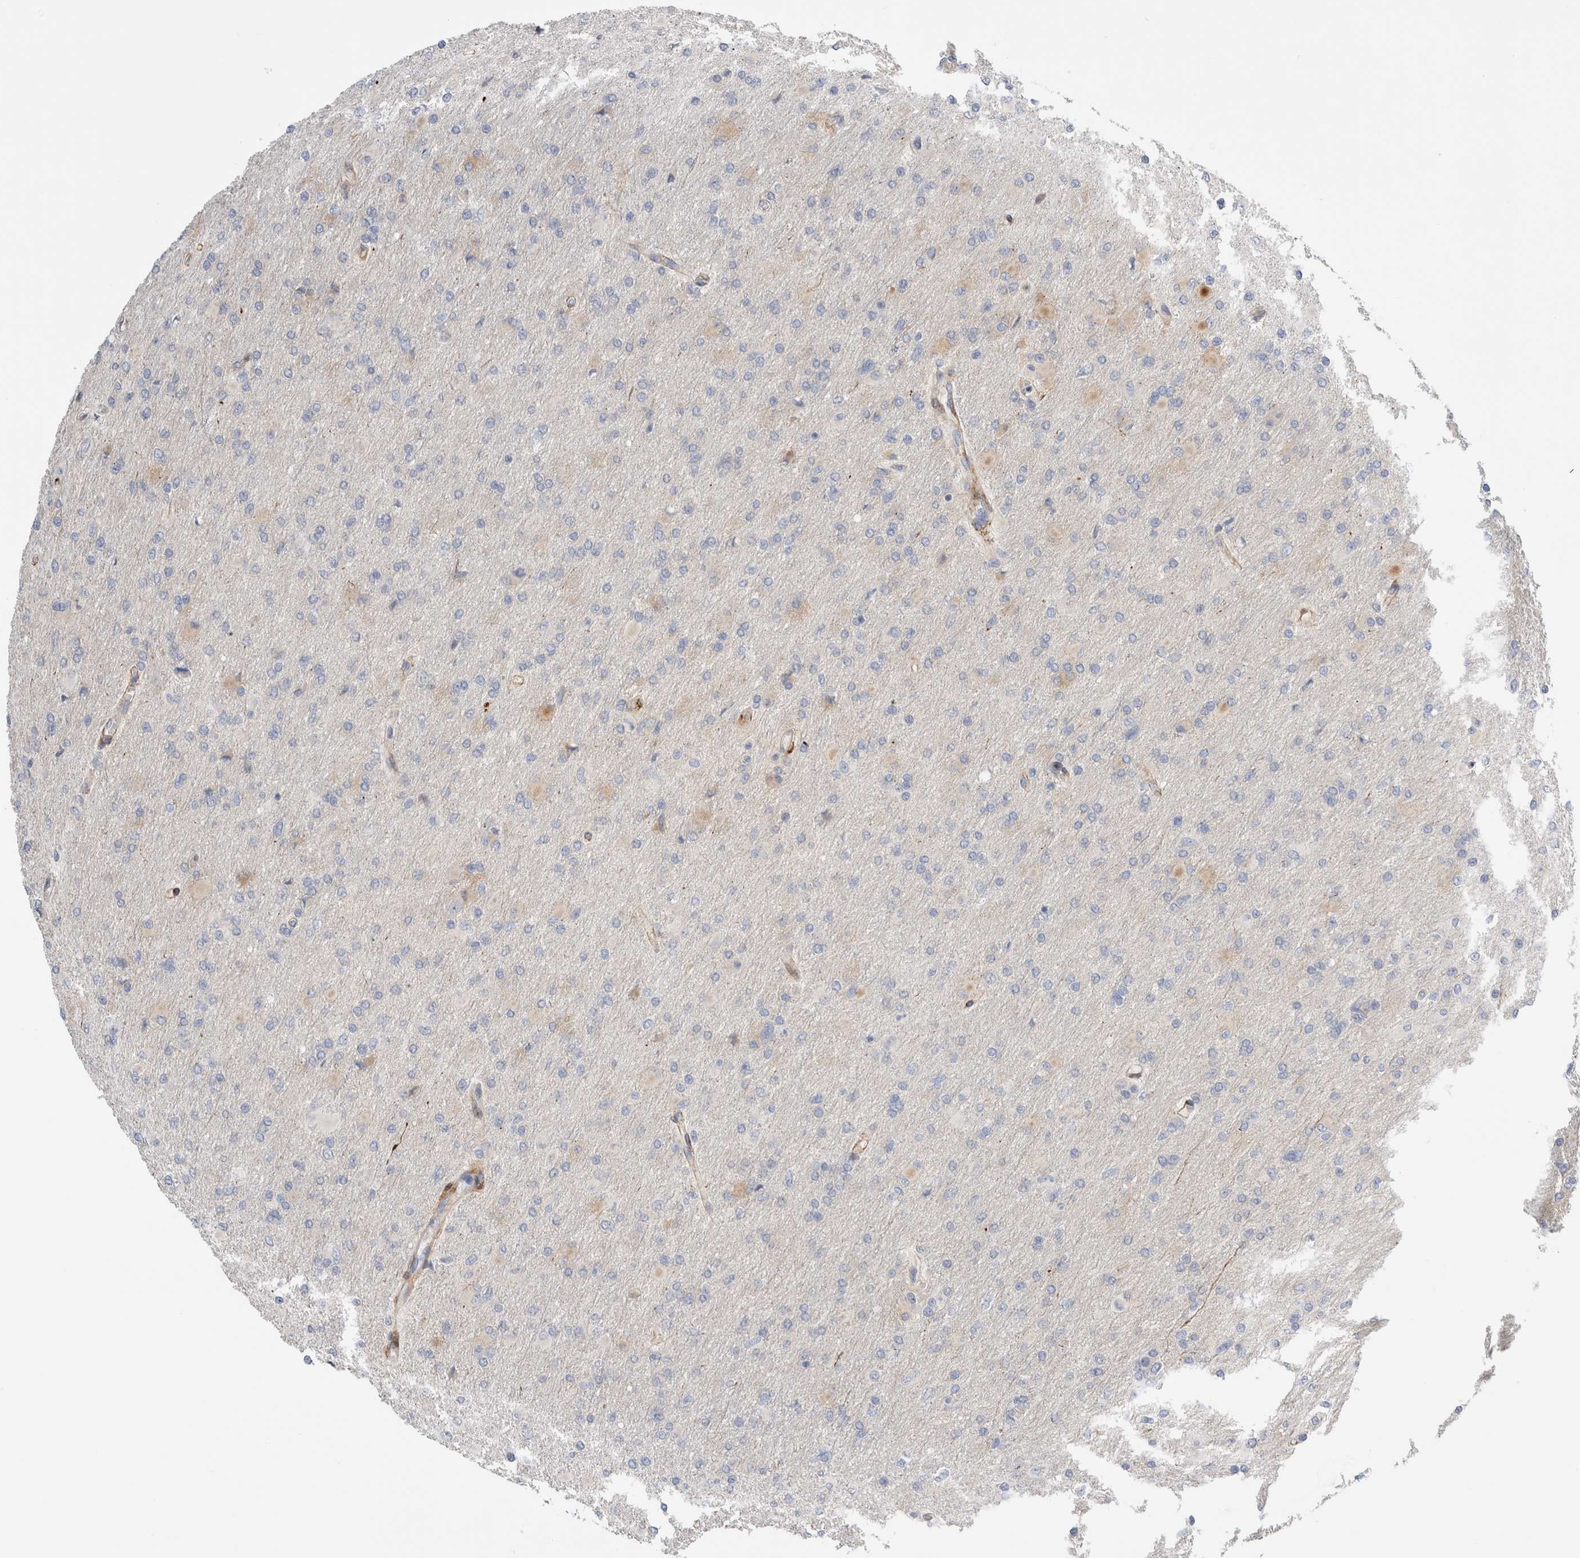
{"staining": {"intensity": "weak", "quantity": "<25%", "location": "cytoplasmic/membranous"}, "tissue": "glioma", "cell_type": "Tumor cells", "image_type": "cancer", "snomed": [{"axis": "morphology", "description": "Glioma, malignant, High grade"}, {"axis": "topography", "description": "Cerebral cortex"}], "caption": "Immunohistochemistry (IHC) image of human malignant glioma (high-grade) stained for a protein (brown), which reveals no expression in tumor cells.", "gene": "SLC20A2", "patient": {"sex": "female", "age": 36}}